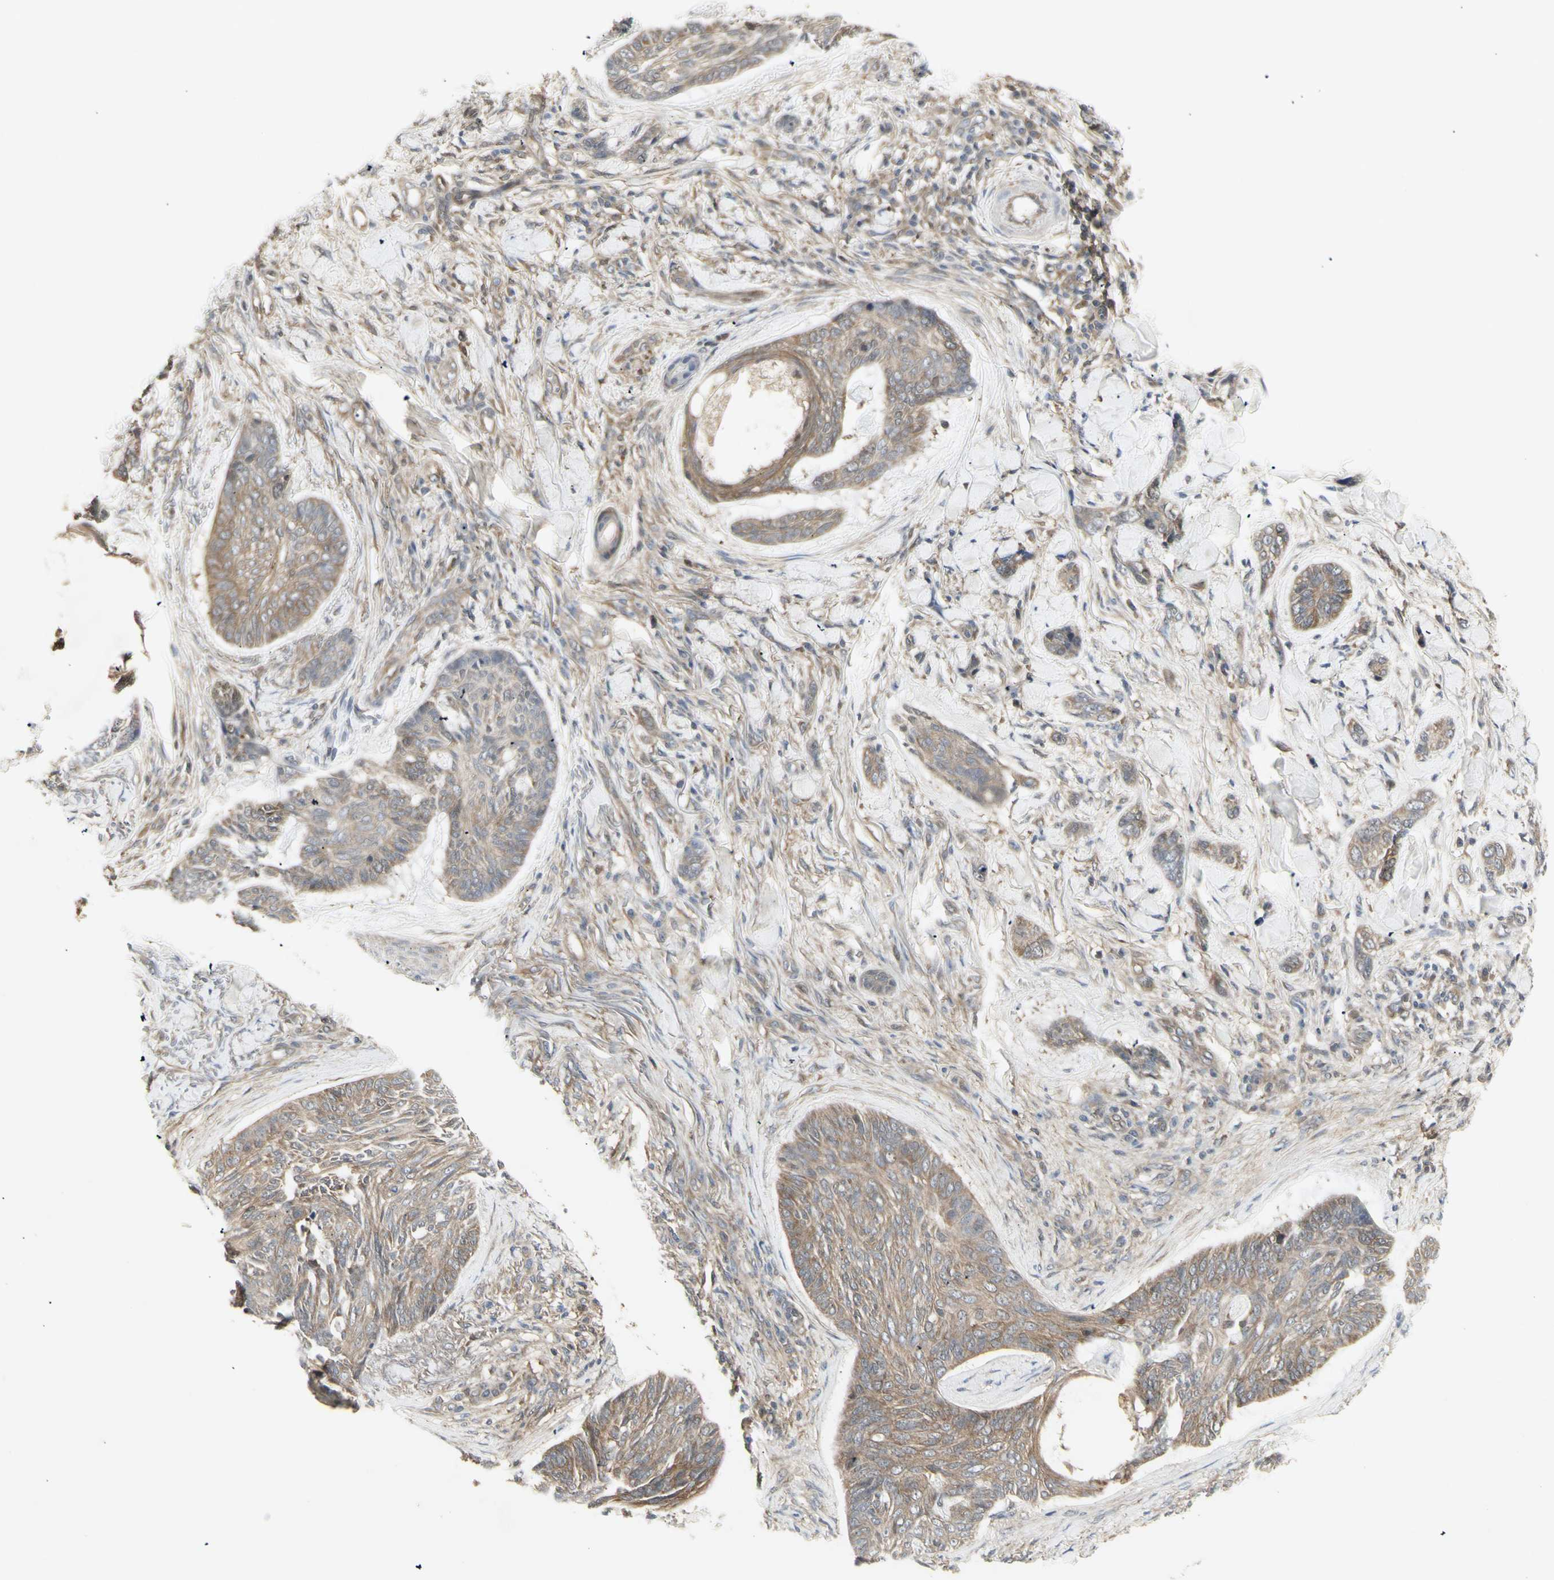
{"staining": {"intensity": "moderate", "quantity": ">75%", "location": "cytoplasmic/membranous"}, "tissue": "skin cancer", "cell_type": "Tumor cells", "image_type": "cancer", "snomed": [{"axis": "morphology", "description": "Basal cell carcinoma"}, {"axis": "topography", "description": "Skin"}], "caption": "Immunohistochemistry (IHC) of human skin basal cell carcinoma displays medium levels of moderate cytoplasmic/membranous expression in approximately >75% of tumor cells. The protein is shown in brown color, while the nuclei are stained blue.", "gene": "CHURC1-FNTB", "patient": {"sex": "male", "age": 43}}